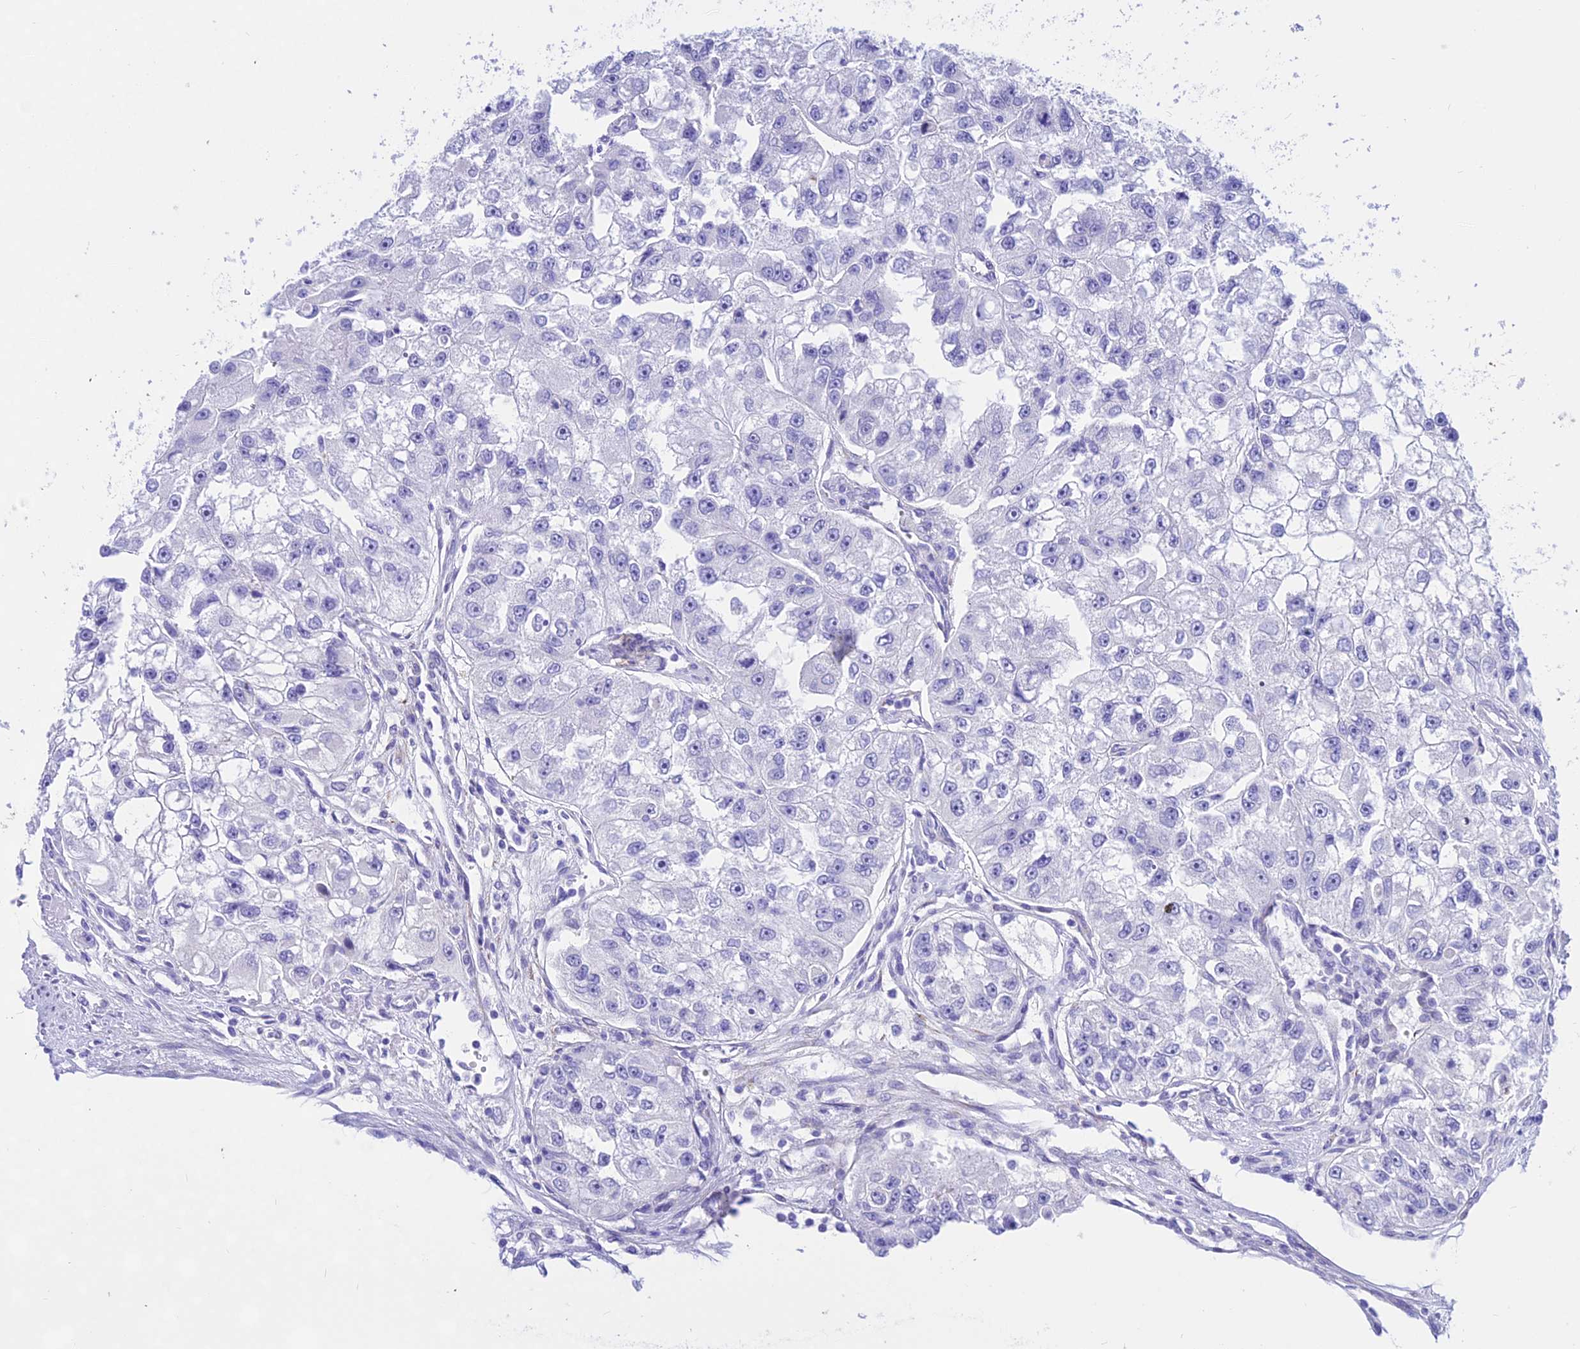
{"staining": {"intensity": "negative", "quantity": "none", "location": "none"}, "tissue": "renal cancer", "cell_type": "Tumor cells", "image_type": "cancer", "snomed": [{"axis": "morphology", "description": "Adenocarcinoma, NOS"}, {"axis": "topography", "description": "Kidney"}], "caption": "A photomicrograph of renal adenocarcinoma stained for a protein displays no brown staining in tumor cells.", "gene": "DEFB107A", "patient": {"sex": "male", "age": 63}}